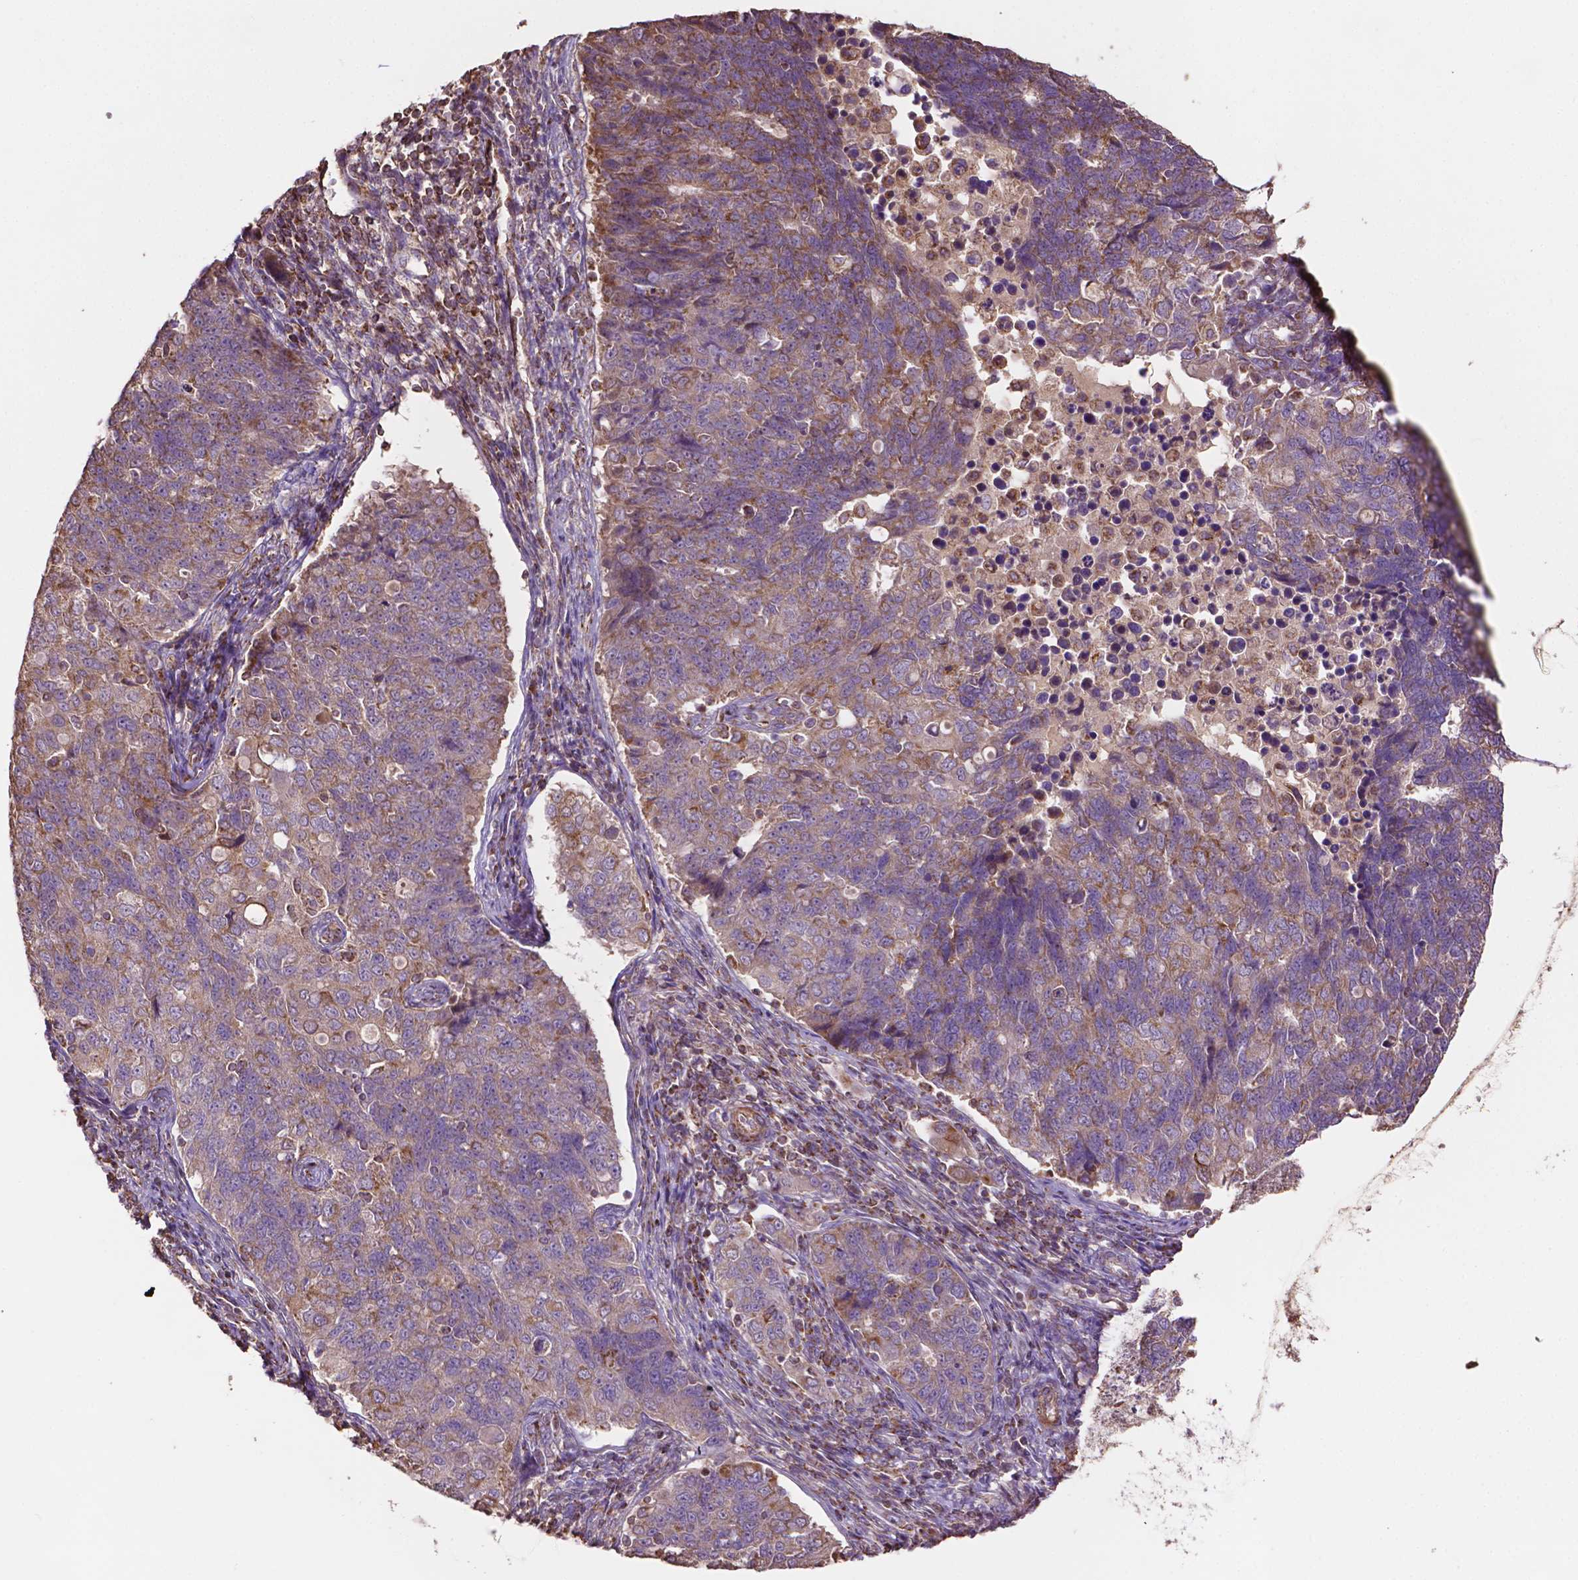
{"staining": {"intensity": "weak", "quantity": "<25%", "location": "cytoplasmic/membranous"}, "tissue": "endometrial cancer", "cell_type": "Tumor cells", "image_type": "cancer", "snomed": [{"axis": "morphology", "description": "Adenocarcinoma, NOS"}, {"axis": "topography", "description": "Endometrium"}], "caption": "DAB immunohistochemical staining of human endometrial cancer (adenocarcinoma) reveals no significant staining in tumor cells.", "gene": "LRR1", "patient": {"sex": "female", "age": 43}}